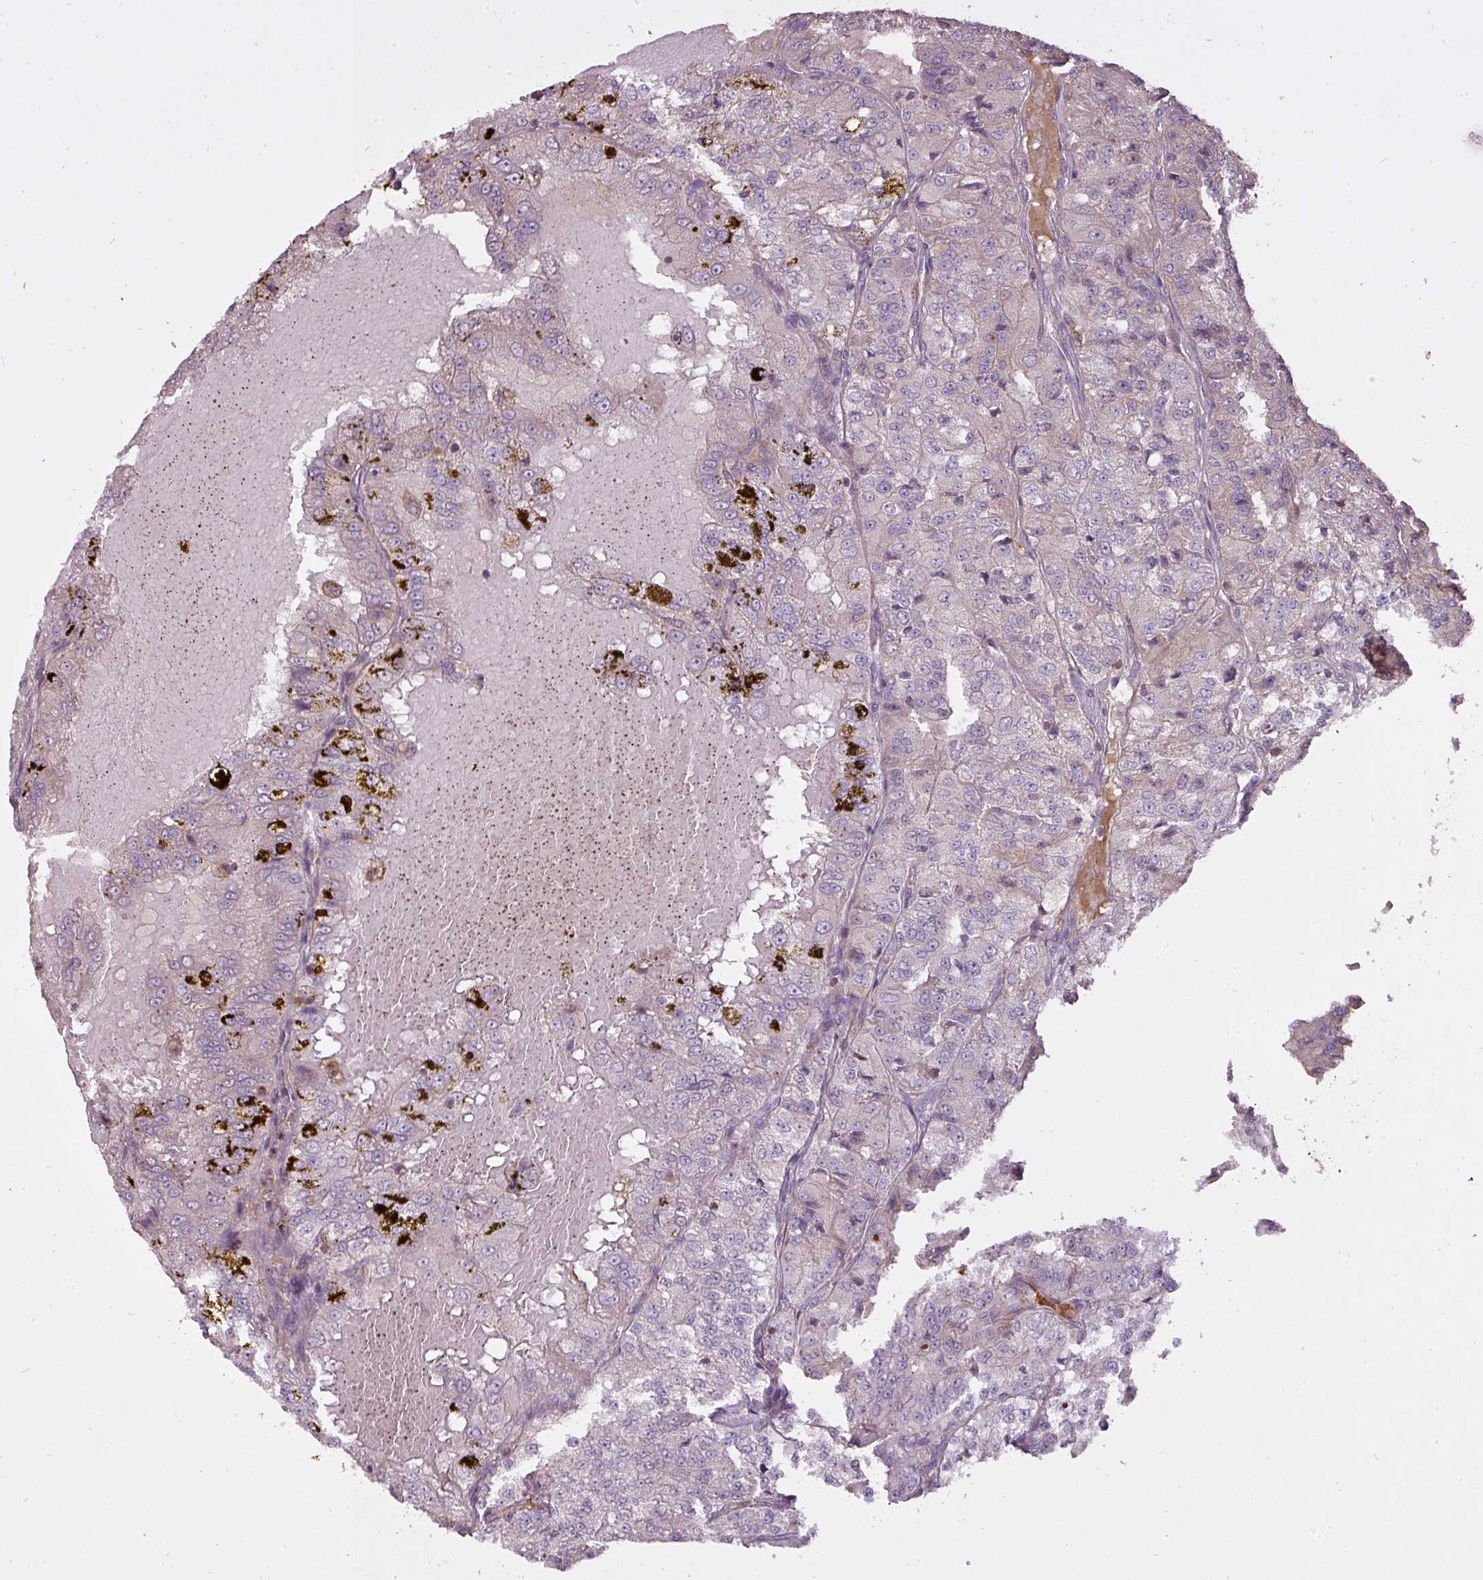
{"staining": {"intensity": "negative", "quantity": "none", "location": "none"}, "tissue": "renal cancer", "cell_type": "Tumor cells", "image_type": "cancer", "snomed": [{"axis": "morphology", "description": "Adenocarcinoma, NOS"}, {"axis": "topography", "description": "Kidney"}], "caption": "IHC of renal cancer (adenocarcinoma) shows no staining in tumor cells.", "gene": "STK4", "patient": {"sex": "female", "age": 63}}